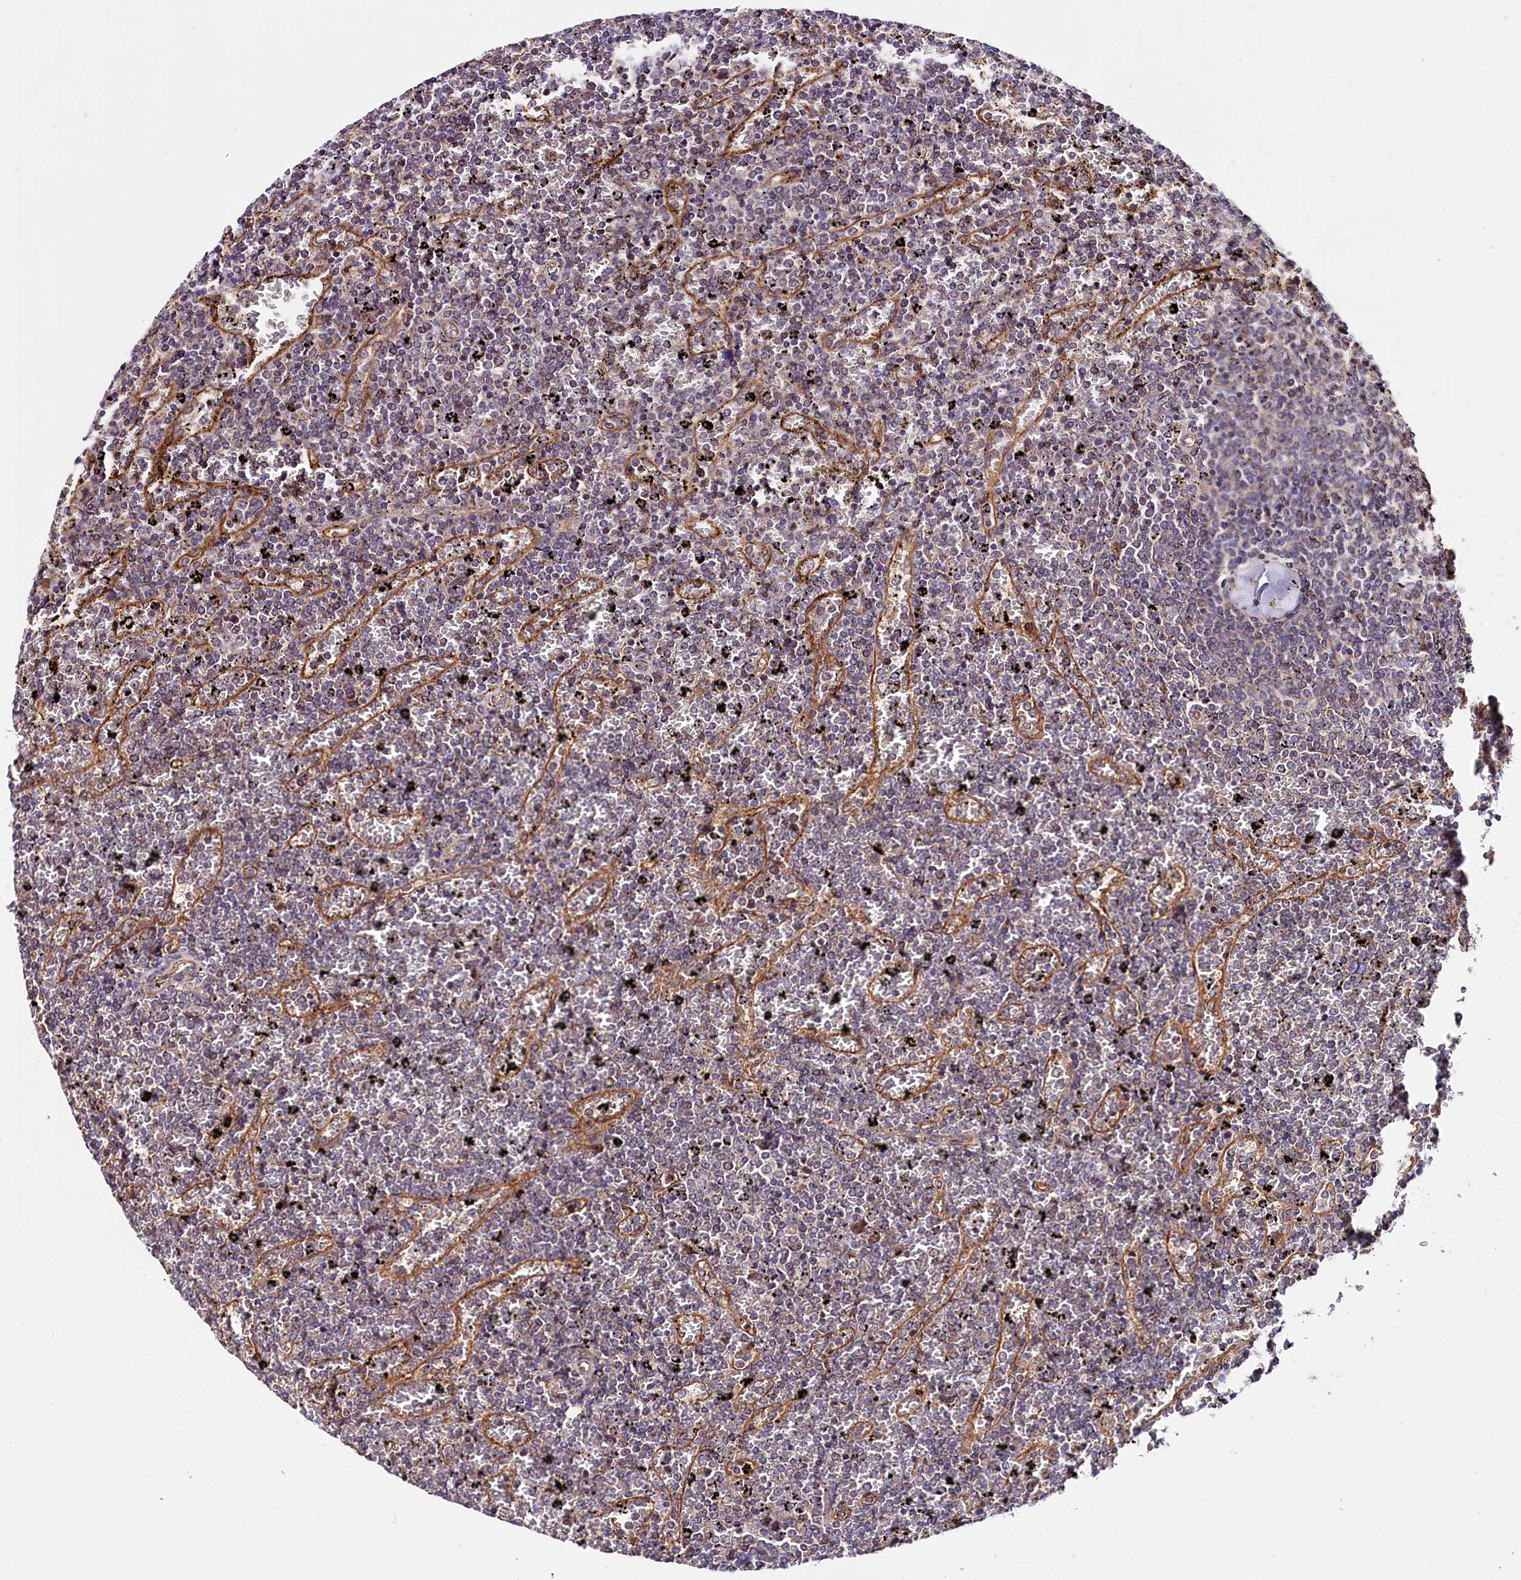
{"staining": {"intensity": "negative", "quantity": "none", "location": "none"}, "tissue": "lymphoma", "cell_type": "Tumor cells", "image_type": "cancer", "snomed": [{"axis": "morphology", "description": "Malignant lymphoma, non-Hodgkin's type, Low grade"}, {"axis": "topography", "description": "Spleen"}], "caption": "An image of lymphoma stained for a protein exhibits no brown staining in tumor cells. (Immunohistochemistry (ihc), brightfield microscopy, high magnification).", "gene": "SPG11", "patient": {"sex": "female", "age": 77}}